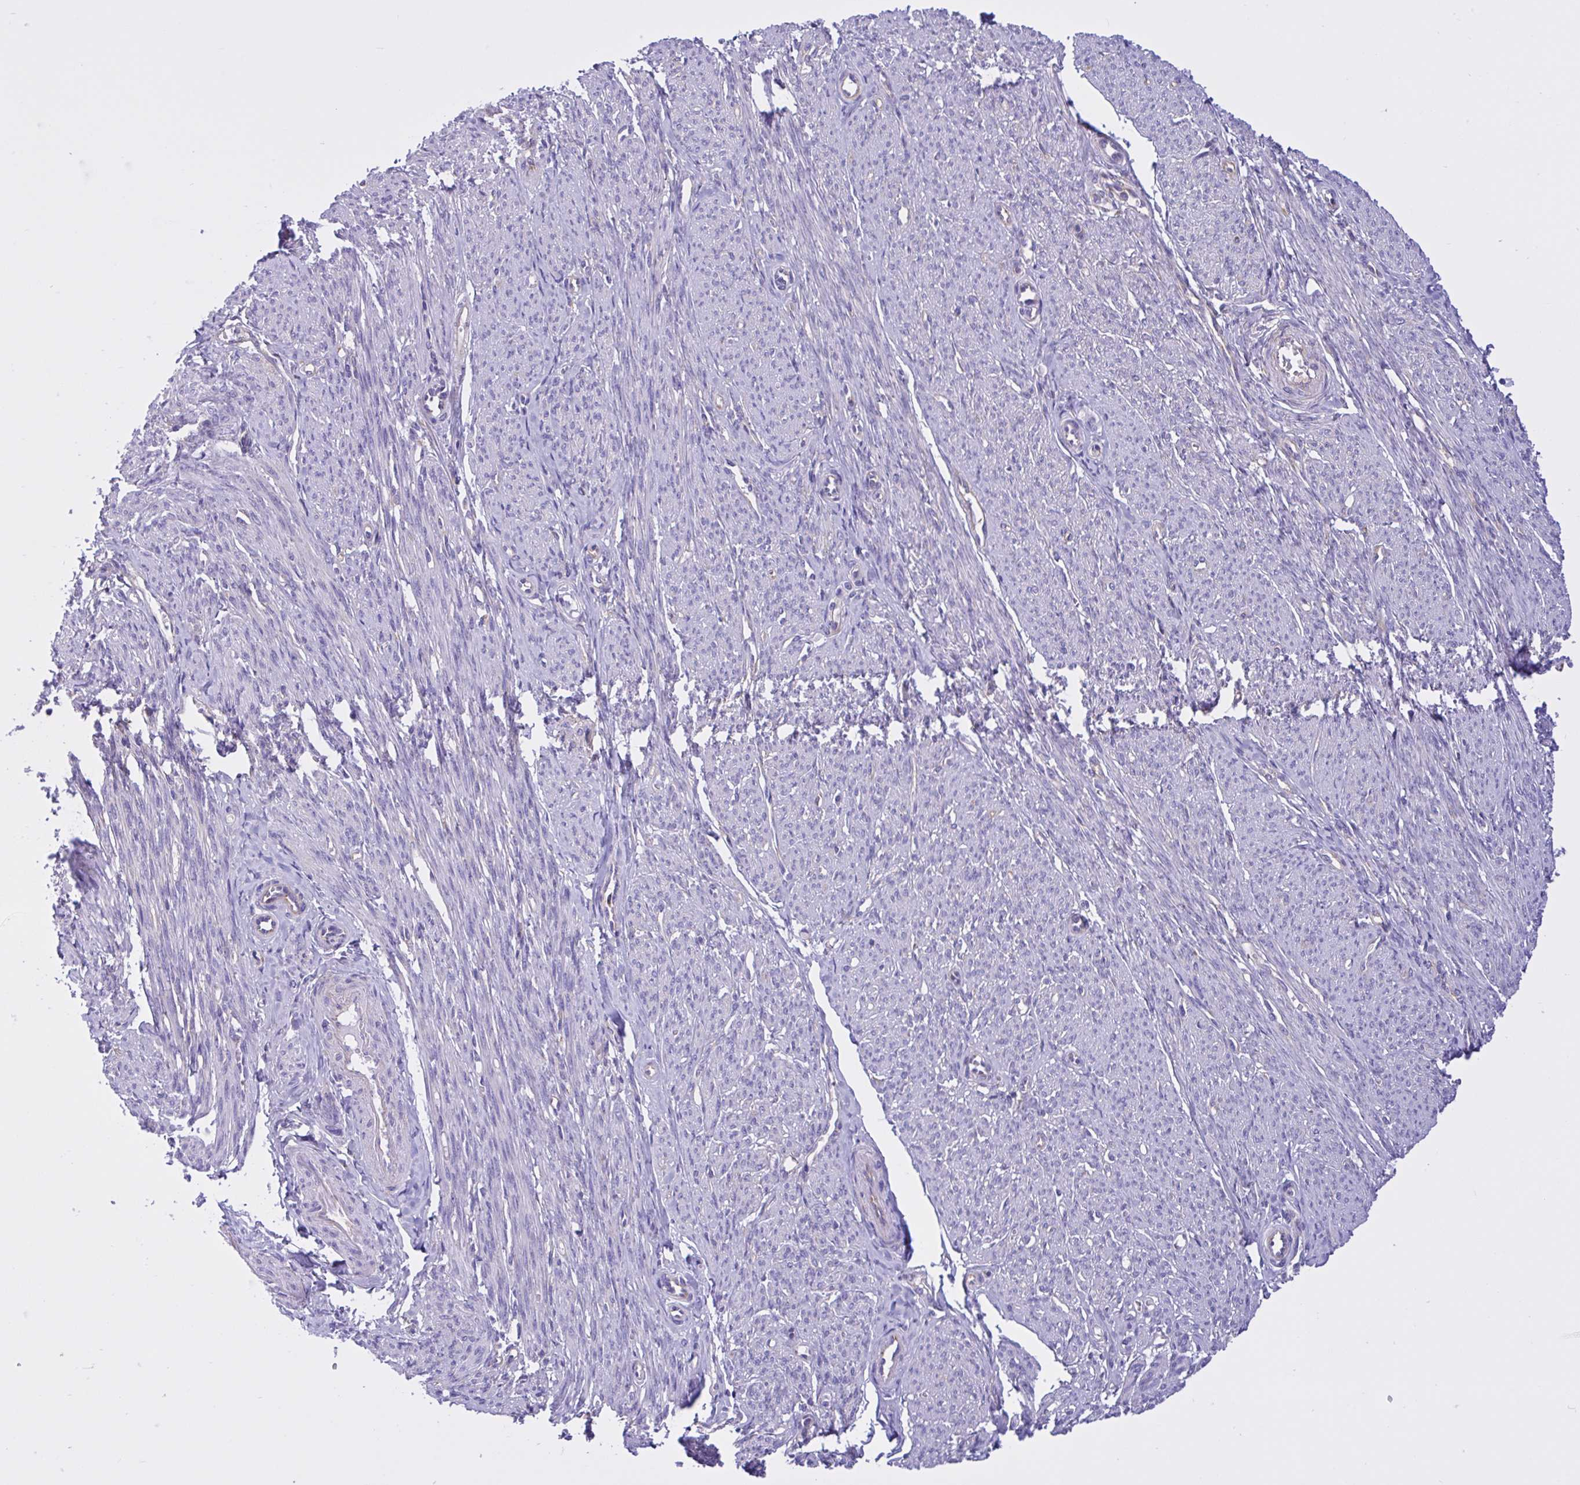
{"staining": {"intensity": "negative", "quantity": "none", "location": "none"}, "tissue": "smooth muscle", "cell_type": "Smooth muscle cells", "image_type": "normal", "snomed": [{"axis": "morphology", "description": "Normal tissue, NOS"}, {"axis": "topography", "description": "Smooth muscle"}], "caption": "A photomicrograph of human smooth muscle is negative for staining in smooth muscle cells. The staining was performed using DAB (3,3'-diaminobenzidine) to visualize the protein expression in brown, while the nuclei were stained in blue with hematoxylin (Magnification: 20x).", "gene": "OR51M1", "patient": {"sex": "female", "age": 65}}